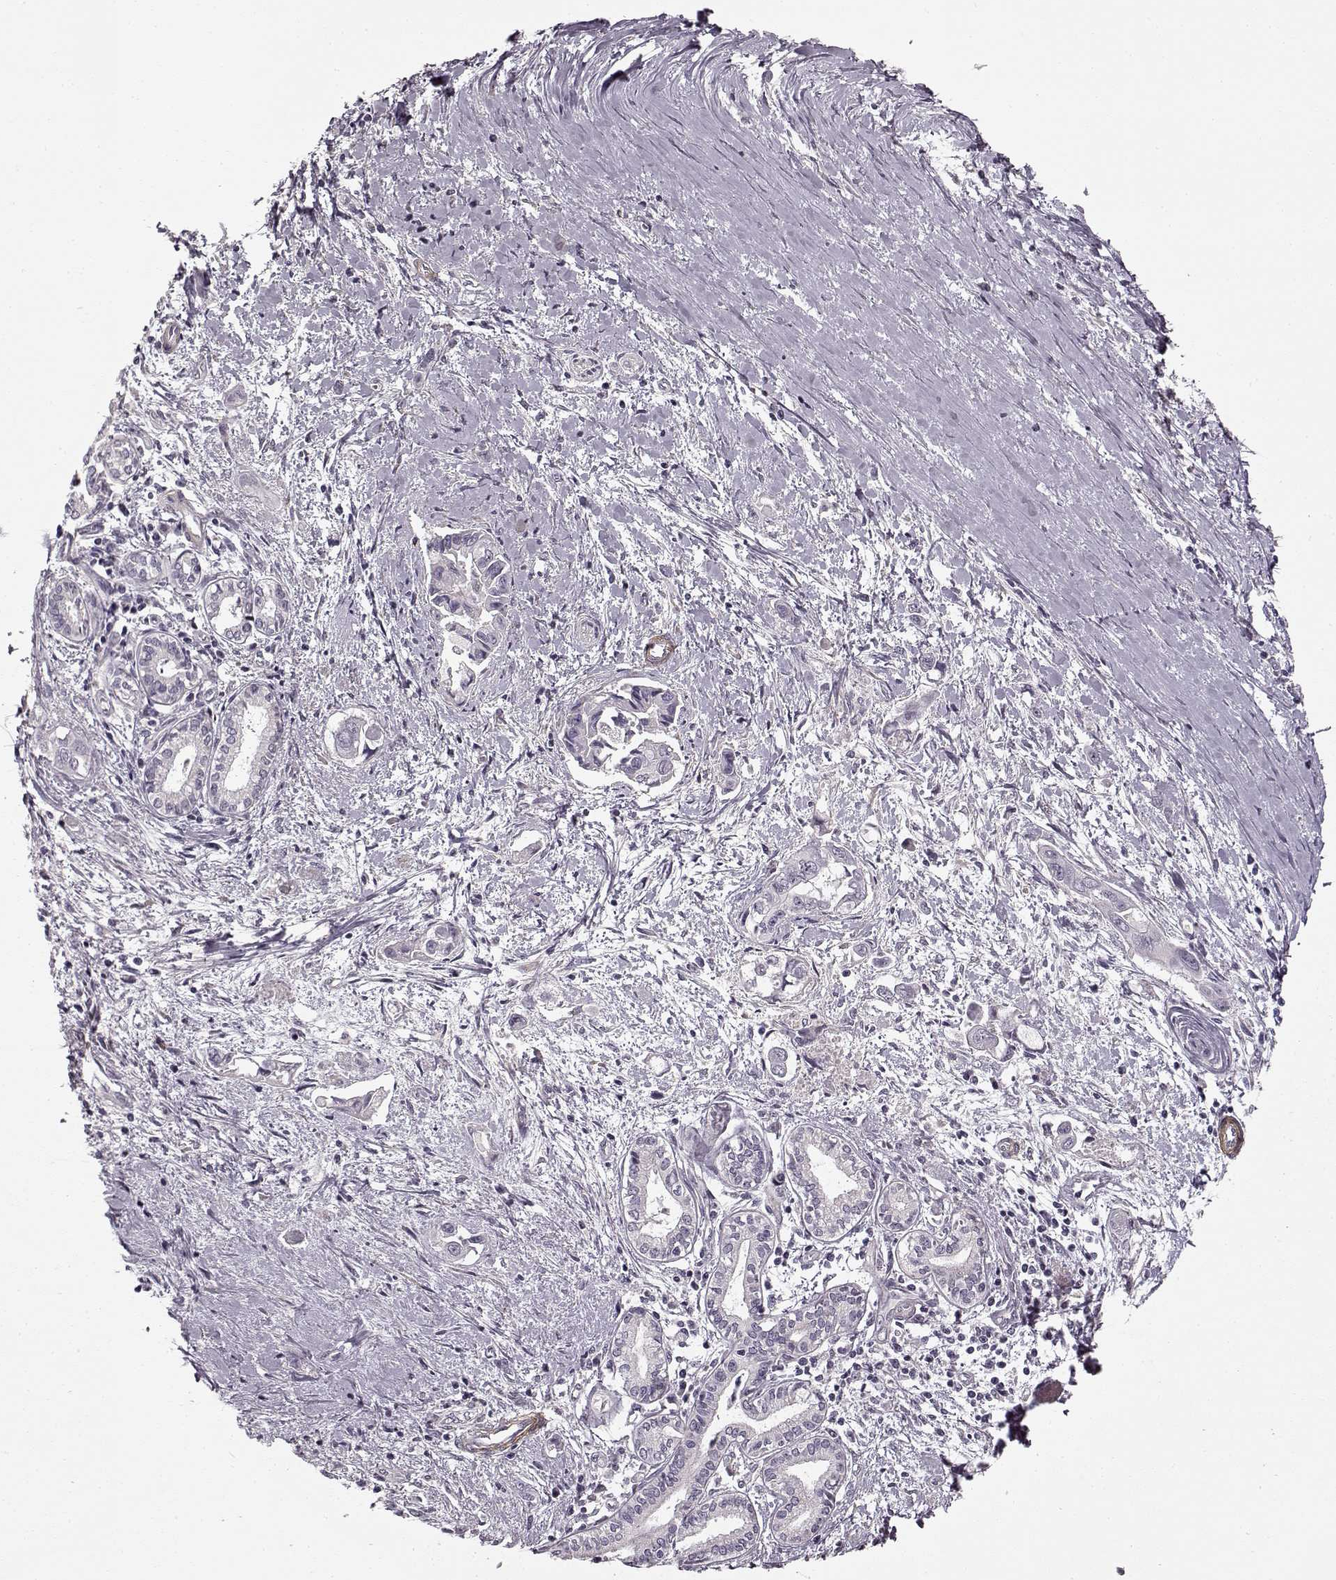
{"staining": {"intensity": "negative", "quantity": "none", "location": "none"}, "tissue": "pancreatic cancer", "cell_type": "Tumor cells", "image_type": "cancer", "snomed": [{"axis": "morphology", "description": "Adenocarcinoma, NOS"}, {"axis": "topography", "description": "Pancreas"}], "caption": "Tumor cells show no significant protein staining in pancreatic cancer.", "gene": "LAMB2", "patient": {"sex": "male", "age": 60}}